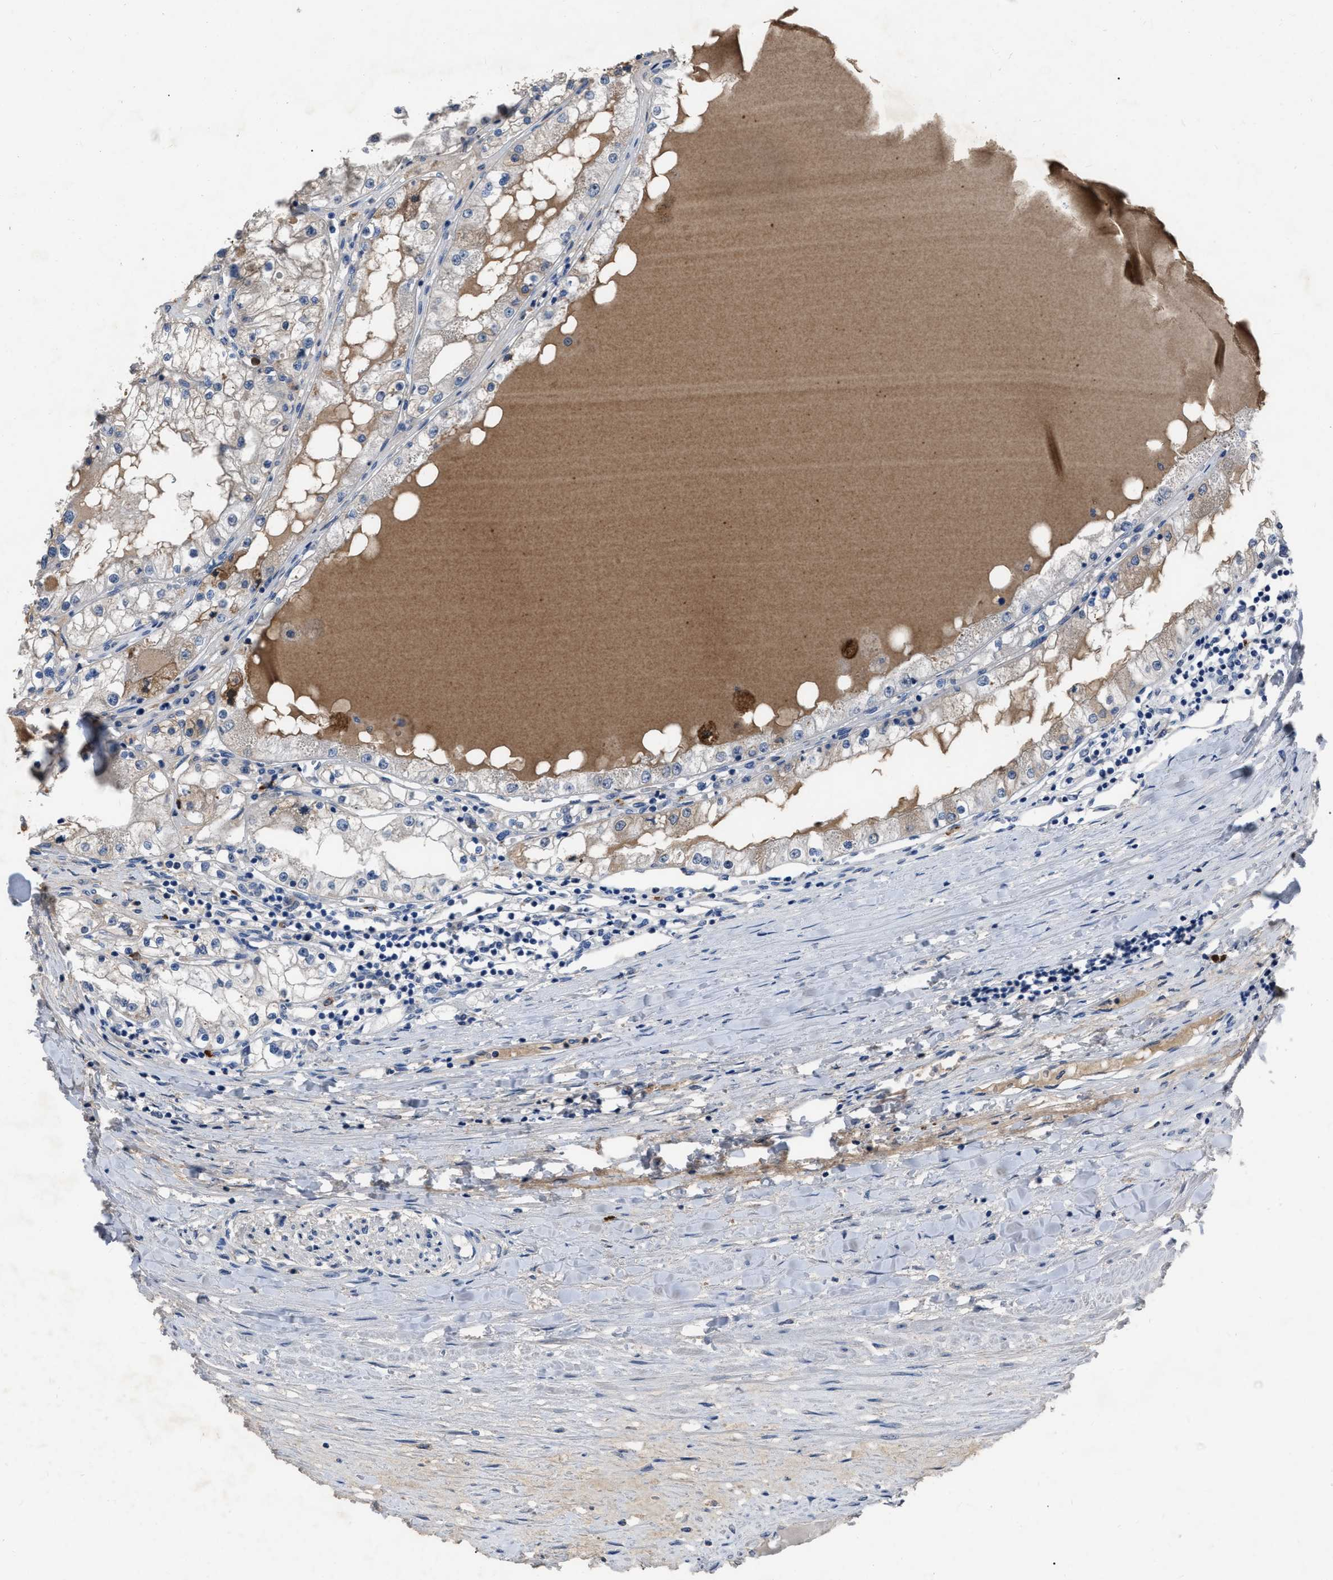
{"staining": {"intensity": "moderate", "quantity": "<25%", "location": "cytoplasmic/membranous"}, "tissue": "renal cancer", "cell_type": "Tumor cells", "image_type": "cancer", "snomed": [{"axis": "morphology", "description": "Adenocarcinoma, NOS"}, {"axis": "topography", "description": "Kidney"}], "caption": "Protein expression analysis of human renal cancer (adenocarcinoma) reveals moderate cytoplasmic/membranous expression in approximately <25% of tumor cells.", "gene": "HABP2", "patient": {"sex": "male", "age": 68}}